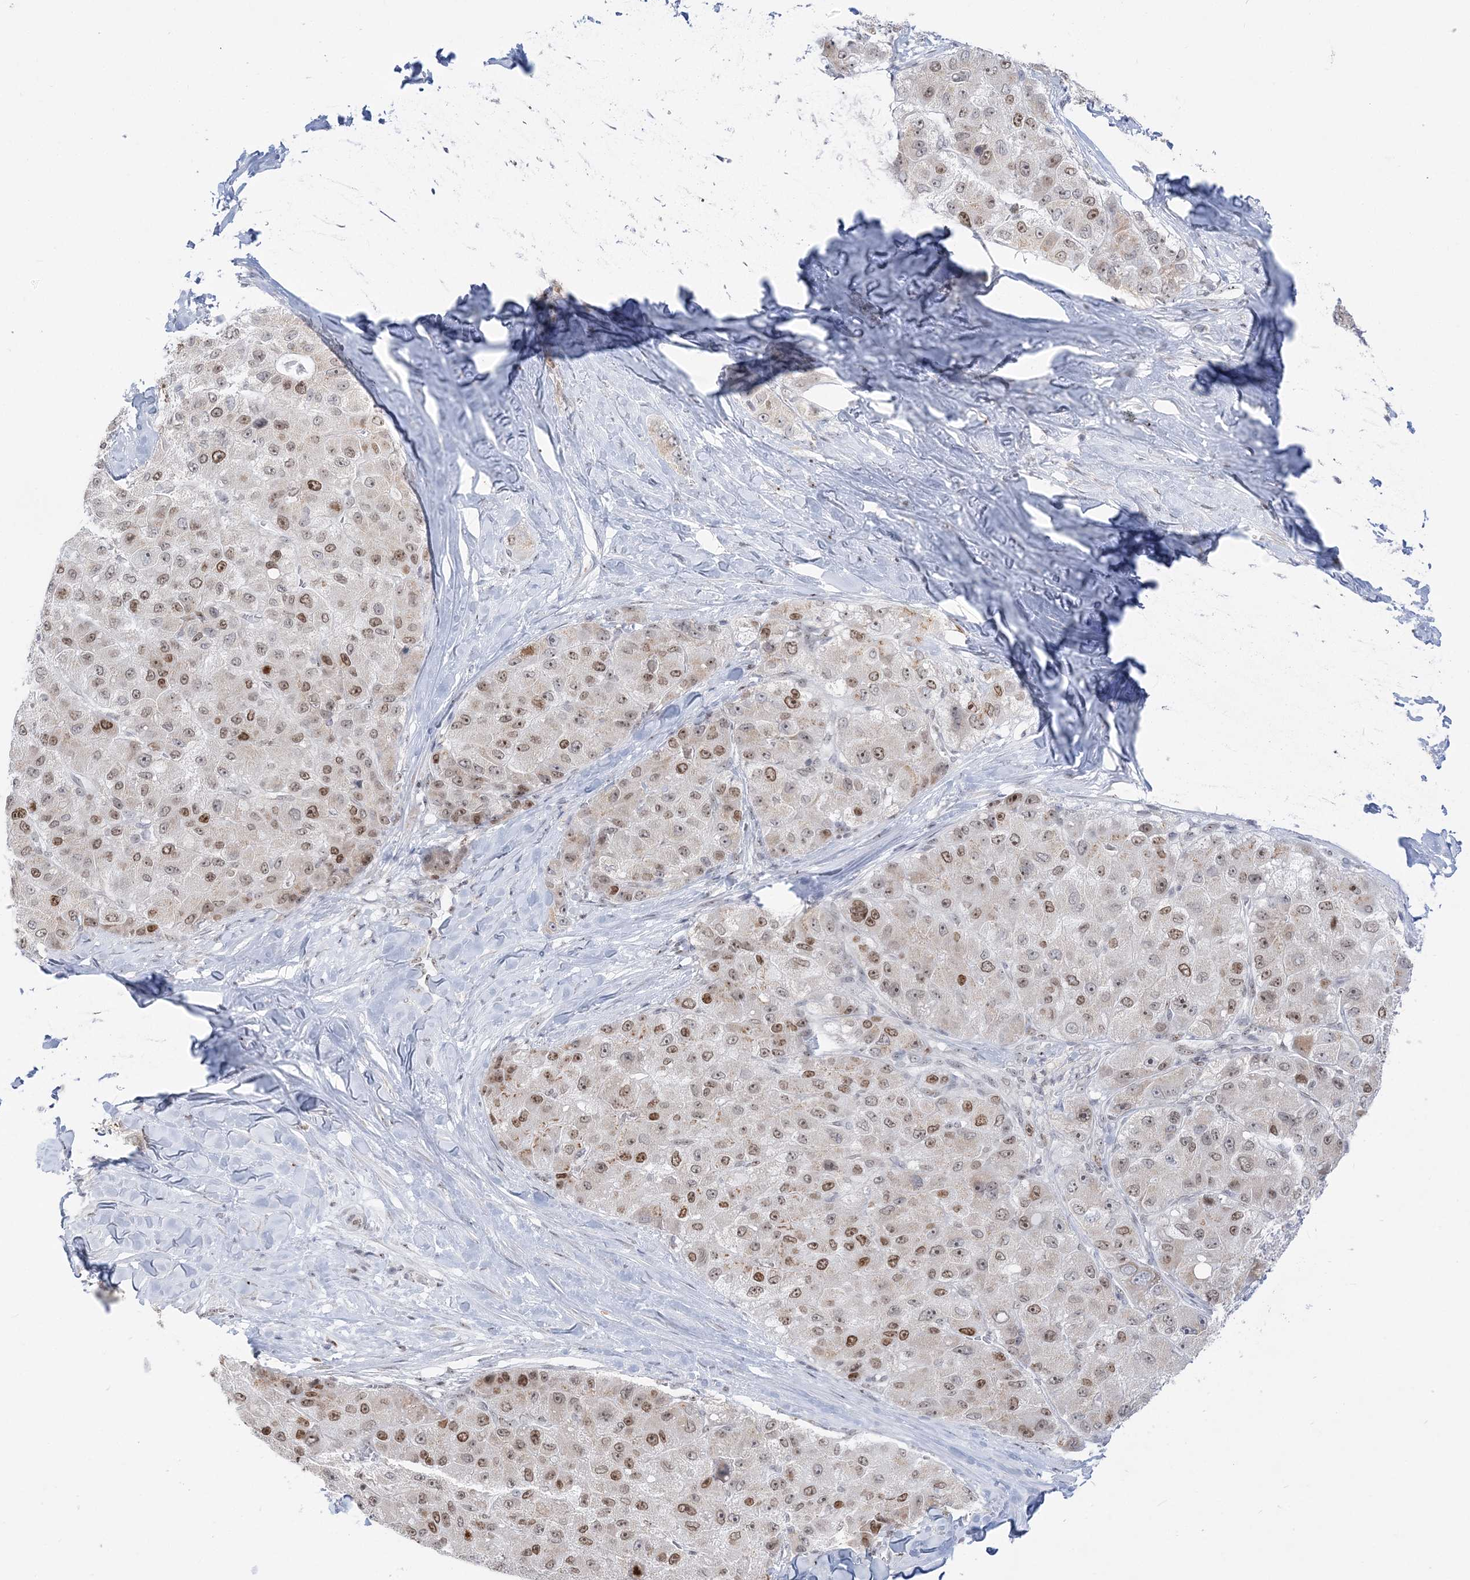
{"staining": {"intensity": "moderate", "quantity": ">75%", "location": "nuclear"}, "tissue": "liver cancer", "cell_type": "Tumor cells", "image_type": "cancer", "snomed": [{"axis": "morphology", "description": "Carcinoma, Hepatocellular, NOS"}, {"axis": "topography", "description": "Liver"}], "caption": "Tumor cells exhibit medium levels of moderate nuclear expression in about >75% of cells in human liver cancer. Nuclei are stained in blue.", "gene": "DDX21", "patient": {"sex": "male", "age": 80}}